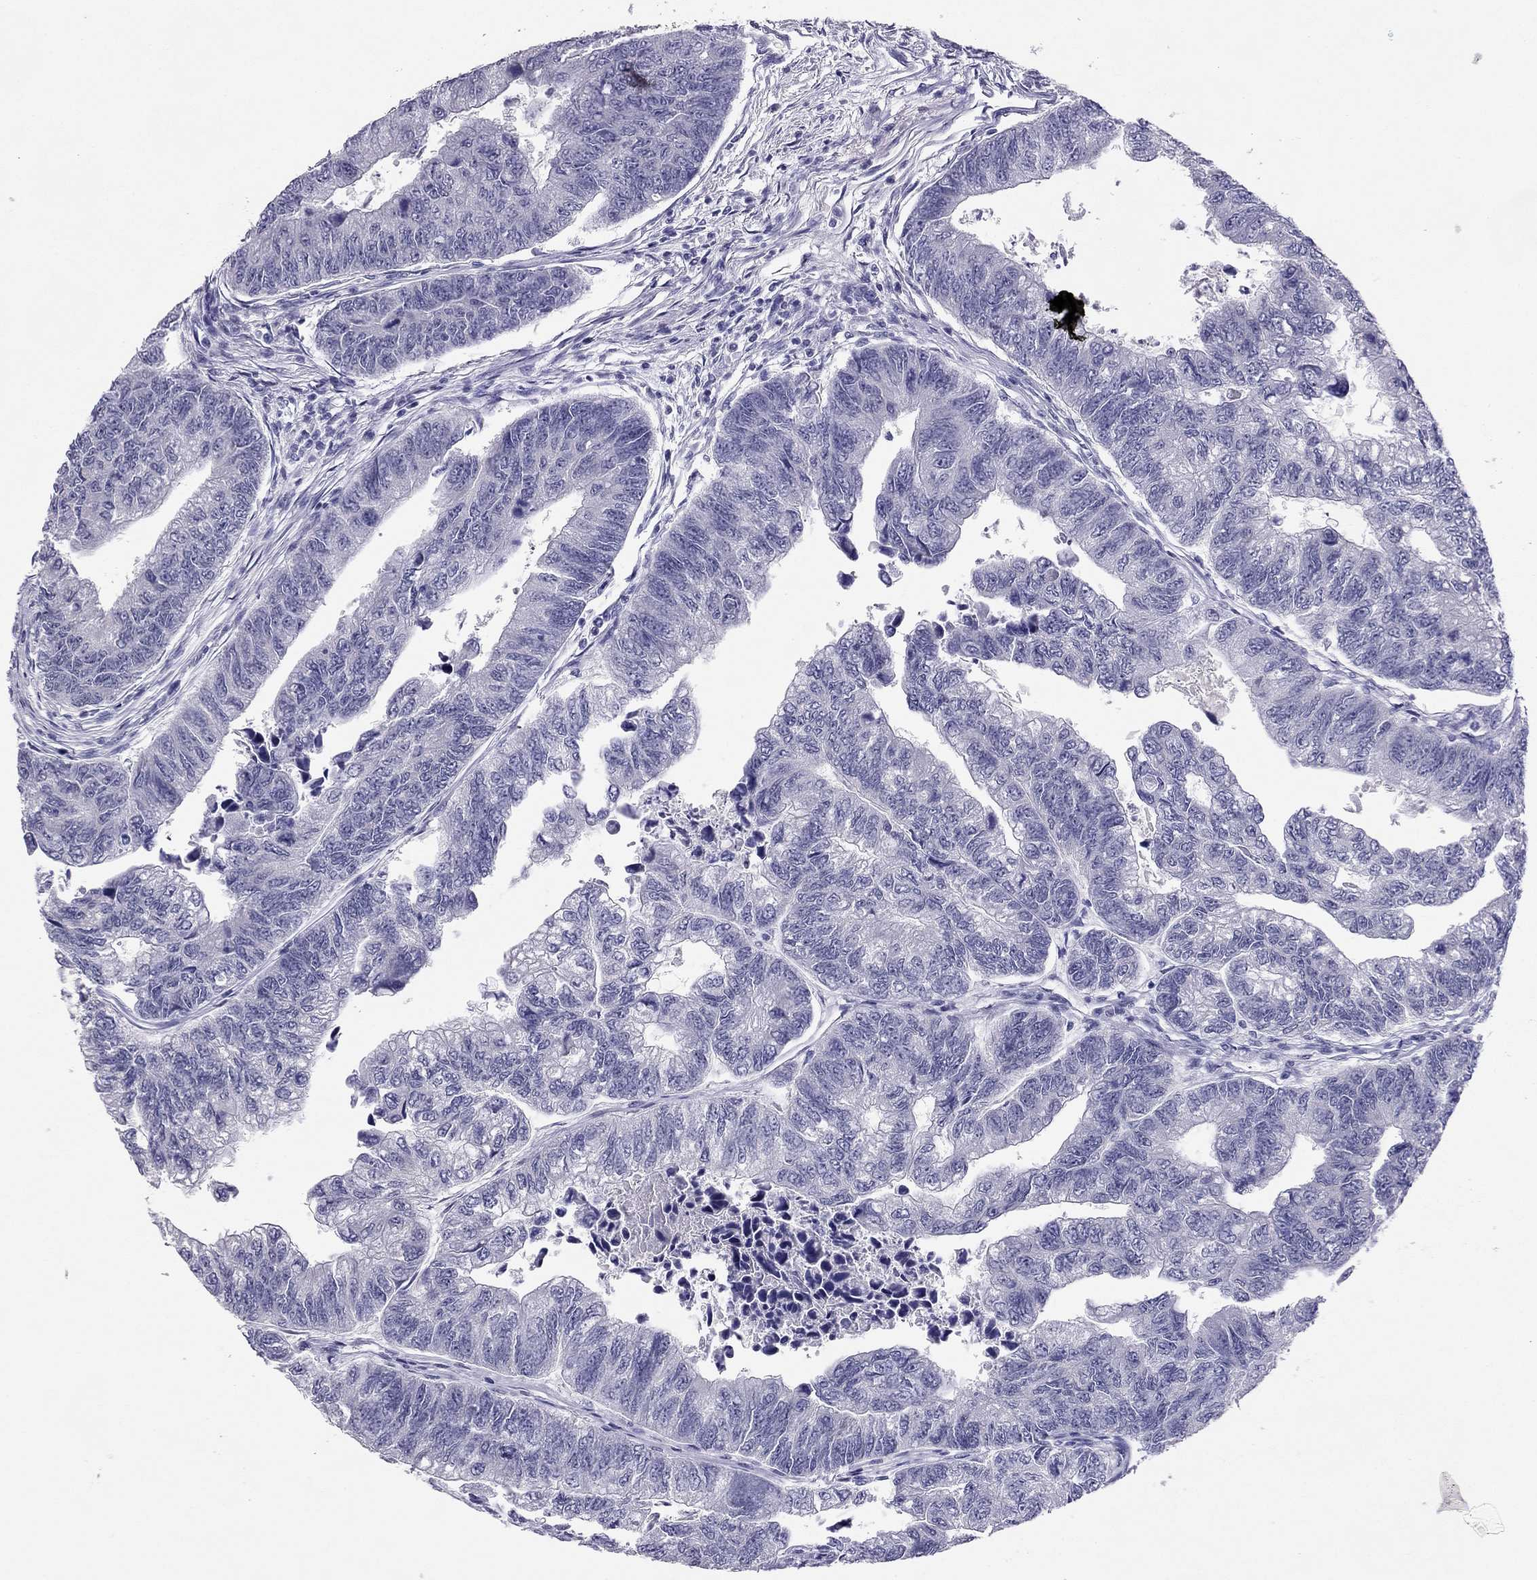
{"staining": {"intensity": "negative", "quantity": "none", "location": "none"}, "tissue": "colorectal cancer", "cell_type": "Tumor cells", "image_type": "cancer", "snomed": [{"axis": "morphology", "description": "Adenocarcinoma, NOS"}, {"axis": "topography", "description": "Colon"}], "caption": "A photomicrograph of human colorectal adenocarcinoma is negative for staining in tumor cells.", "gene": "RHO", "patient": {"sex": "female", "age": 65}}